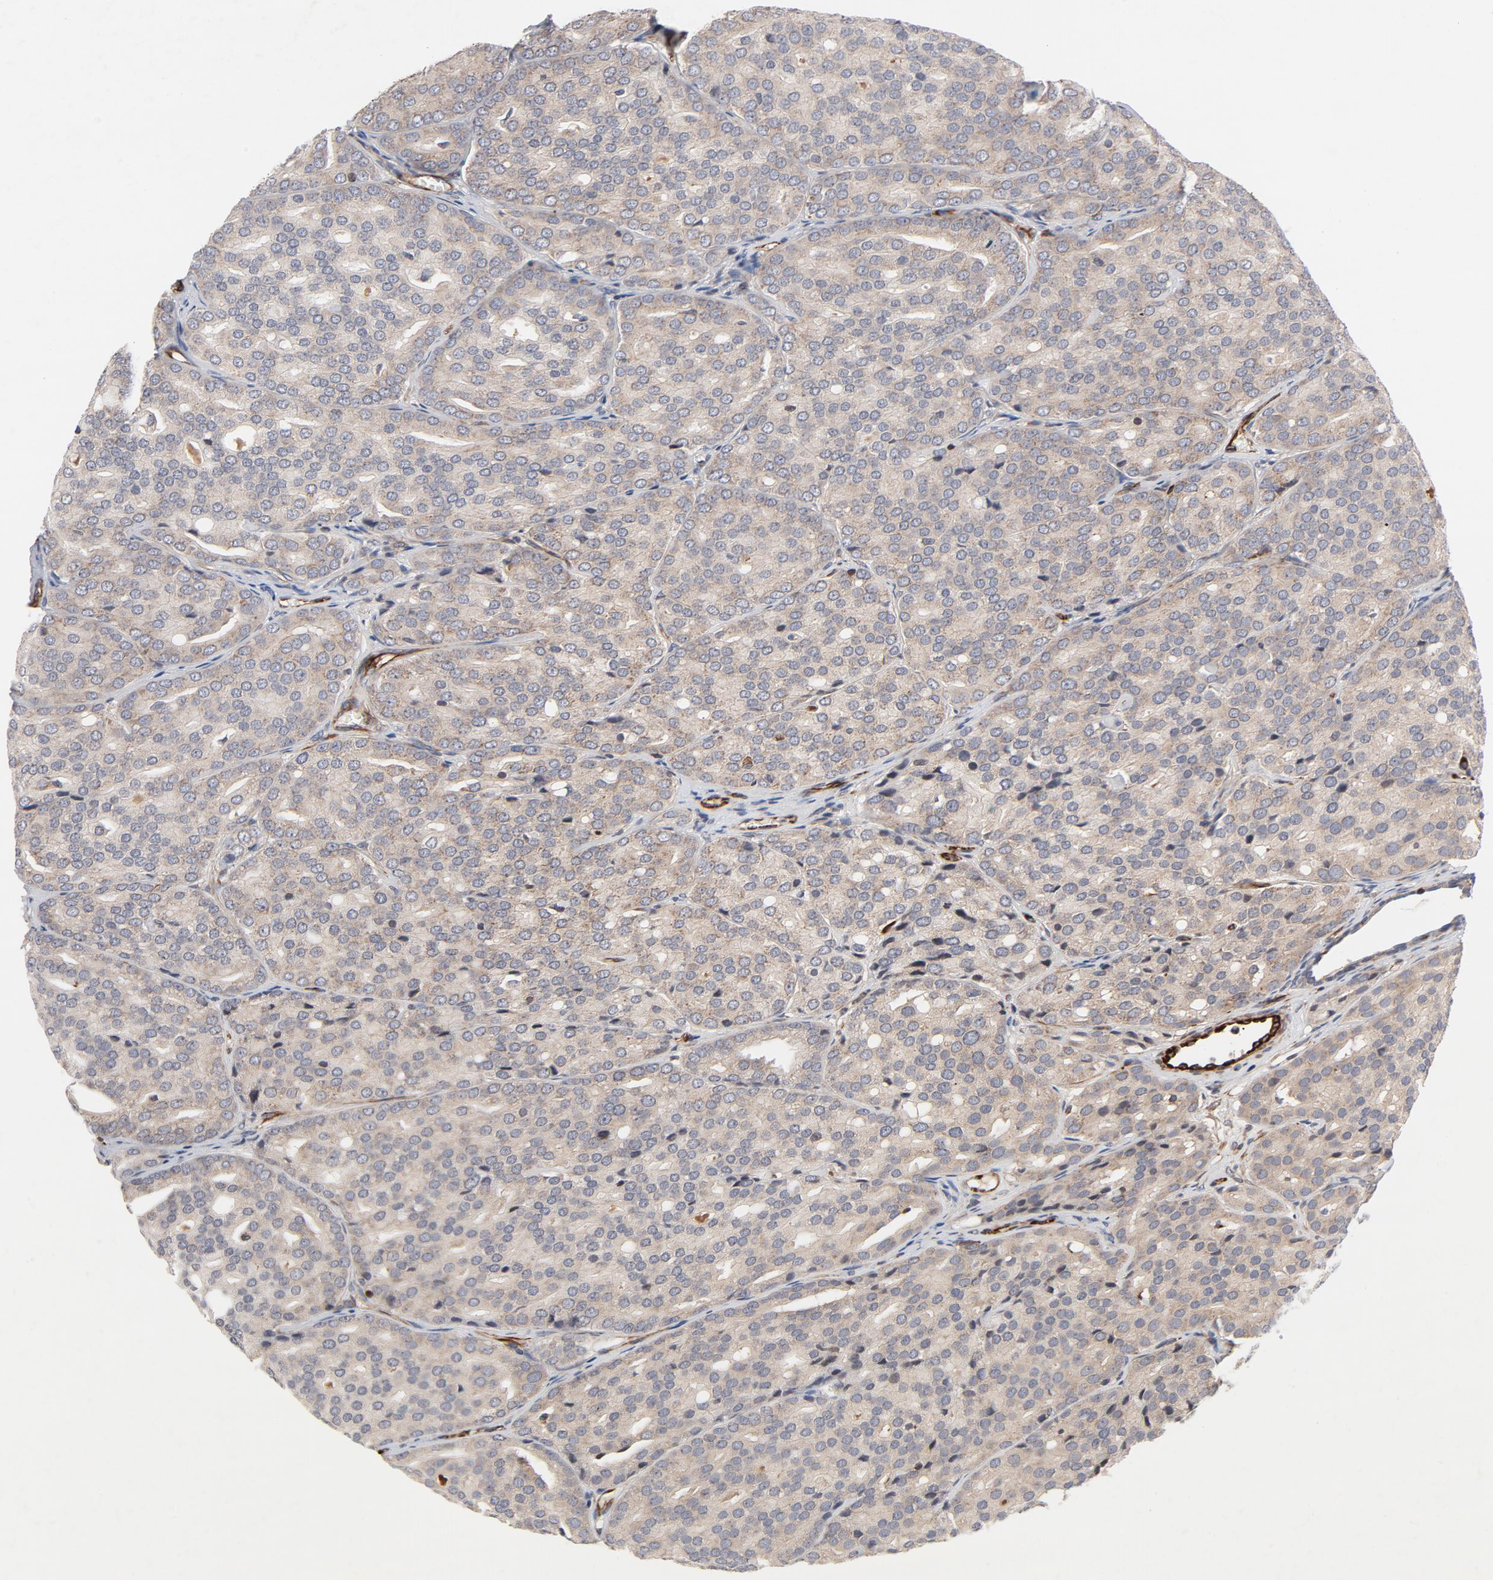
{"staining": {"intensity": "weak", "quantity": ">75%", "location": "cytoplasmic/membranous"}, "tissue": "prostate cancer", "cell_type": "Tumor cells", "image_type": "cancer", "snomed": [{"axis": "morphology", "description": "Adenocarcinoma, High grade"}, {"axis": "topography", "description": "Prostate"}], "caption": "Protein analysis of prostate high-grade adenocarcinoma tissue shows weak cytoplasmic/membranous staining in approximately >75% of tumor cells.", "gene": "DNAAF2", "patient": {"sex": "male", "age": 64}}